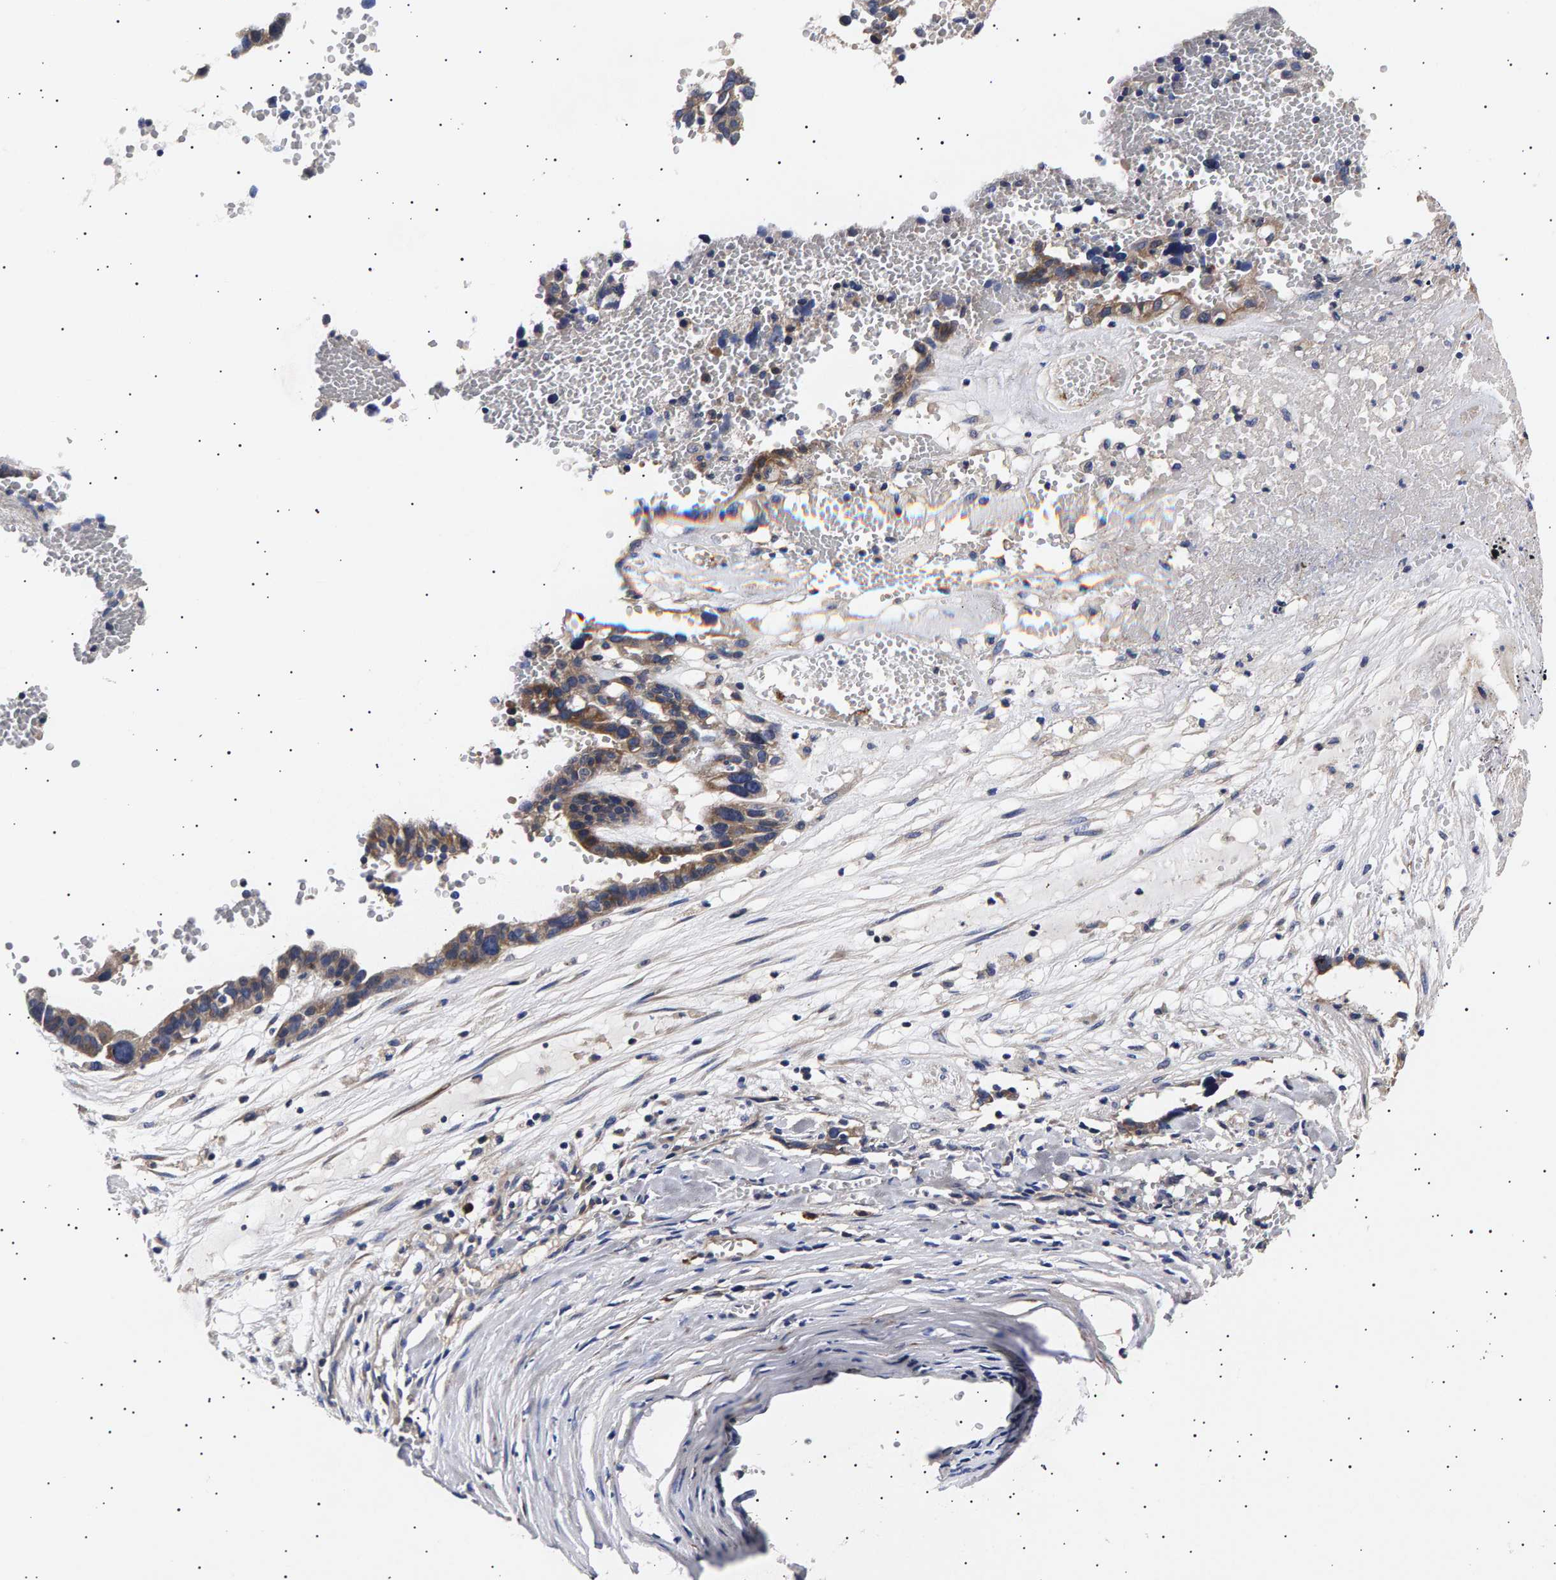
{"staining": {"intensity": "weak", "quantity": "<25%", "location": "cytoplasmic/membranous"}, "tissue": "ovarian cancer", "cell_type": "Tumor cells", "image_type": "cancer", "snomed": [{"axis": "morphology", "description": "Cystadenocarcinoma, serous, NOS"}, {"axis": "topography", "description": "Ovary"}], "caption": "The image reveals no significant positivity in tumor cells of ovarian serous cystadenocarcinoma.", "gene": "ANKRD40", "patient": {"sex": "female", "age": 59}}